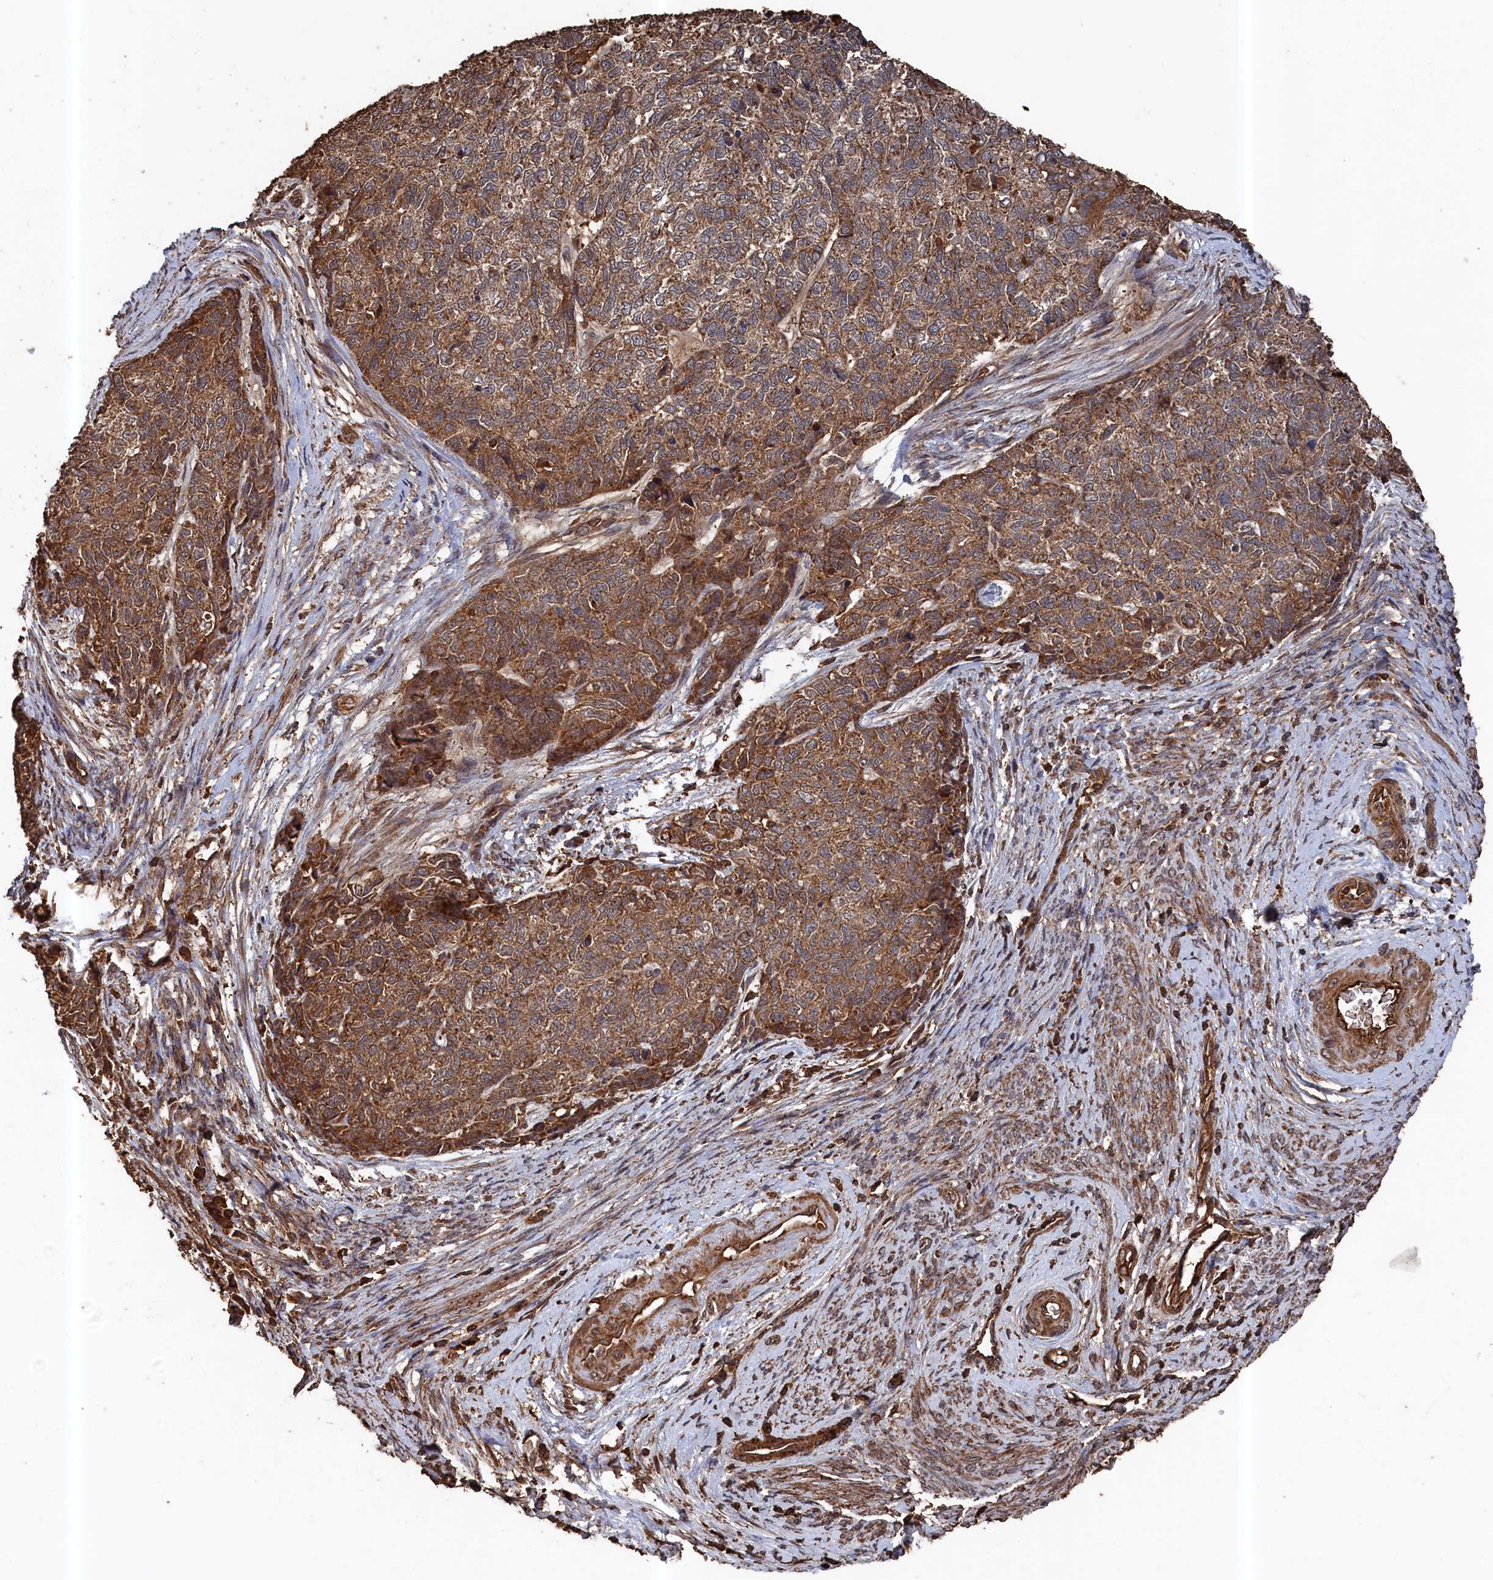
{"staining": {"intensity": "strong", "quantity": ">75%", "location": "cytoplasmic/membranous"}, "tissue": "cervical cancer", "cell_type": "Tumor cells", "image_type": "cancer", "snomed": [{"axis": "morphology", "description": "Squamous cell carcinoma, NOS"}, {"axis": "topography", "description": "Cervix"}], "caption": "Immunohistochemistry (IHC) of cervical squamous cell carcinoma exhibits high levels of strong cytoplasmic/membranous expression in approximately >75% of tumor cells.", "gene": "SNX33", "patient": {"sex": "female", "age": 63}}